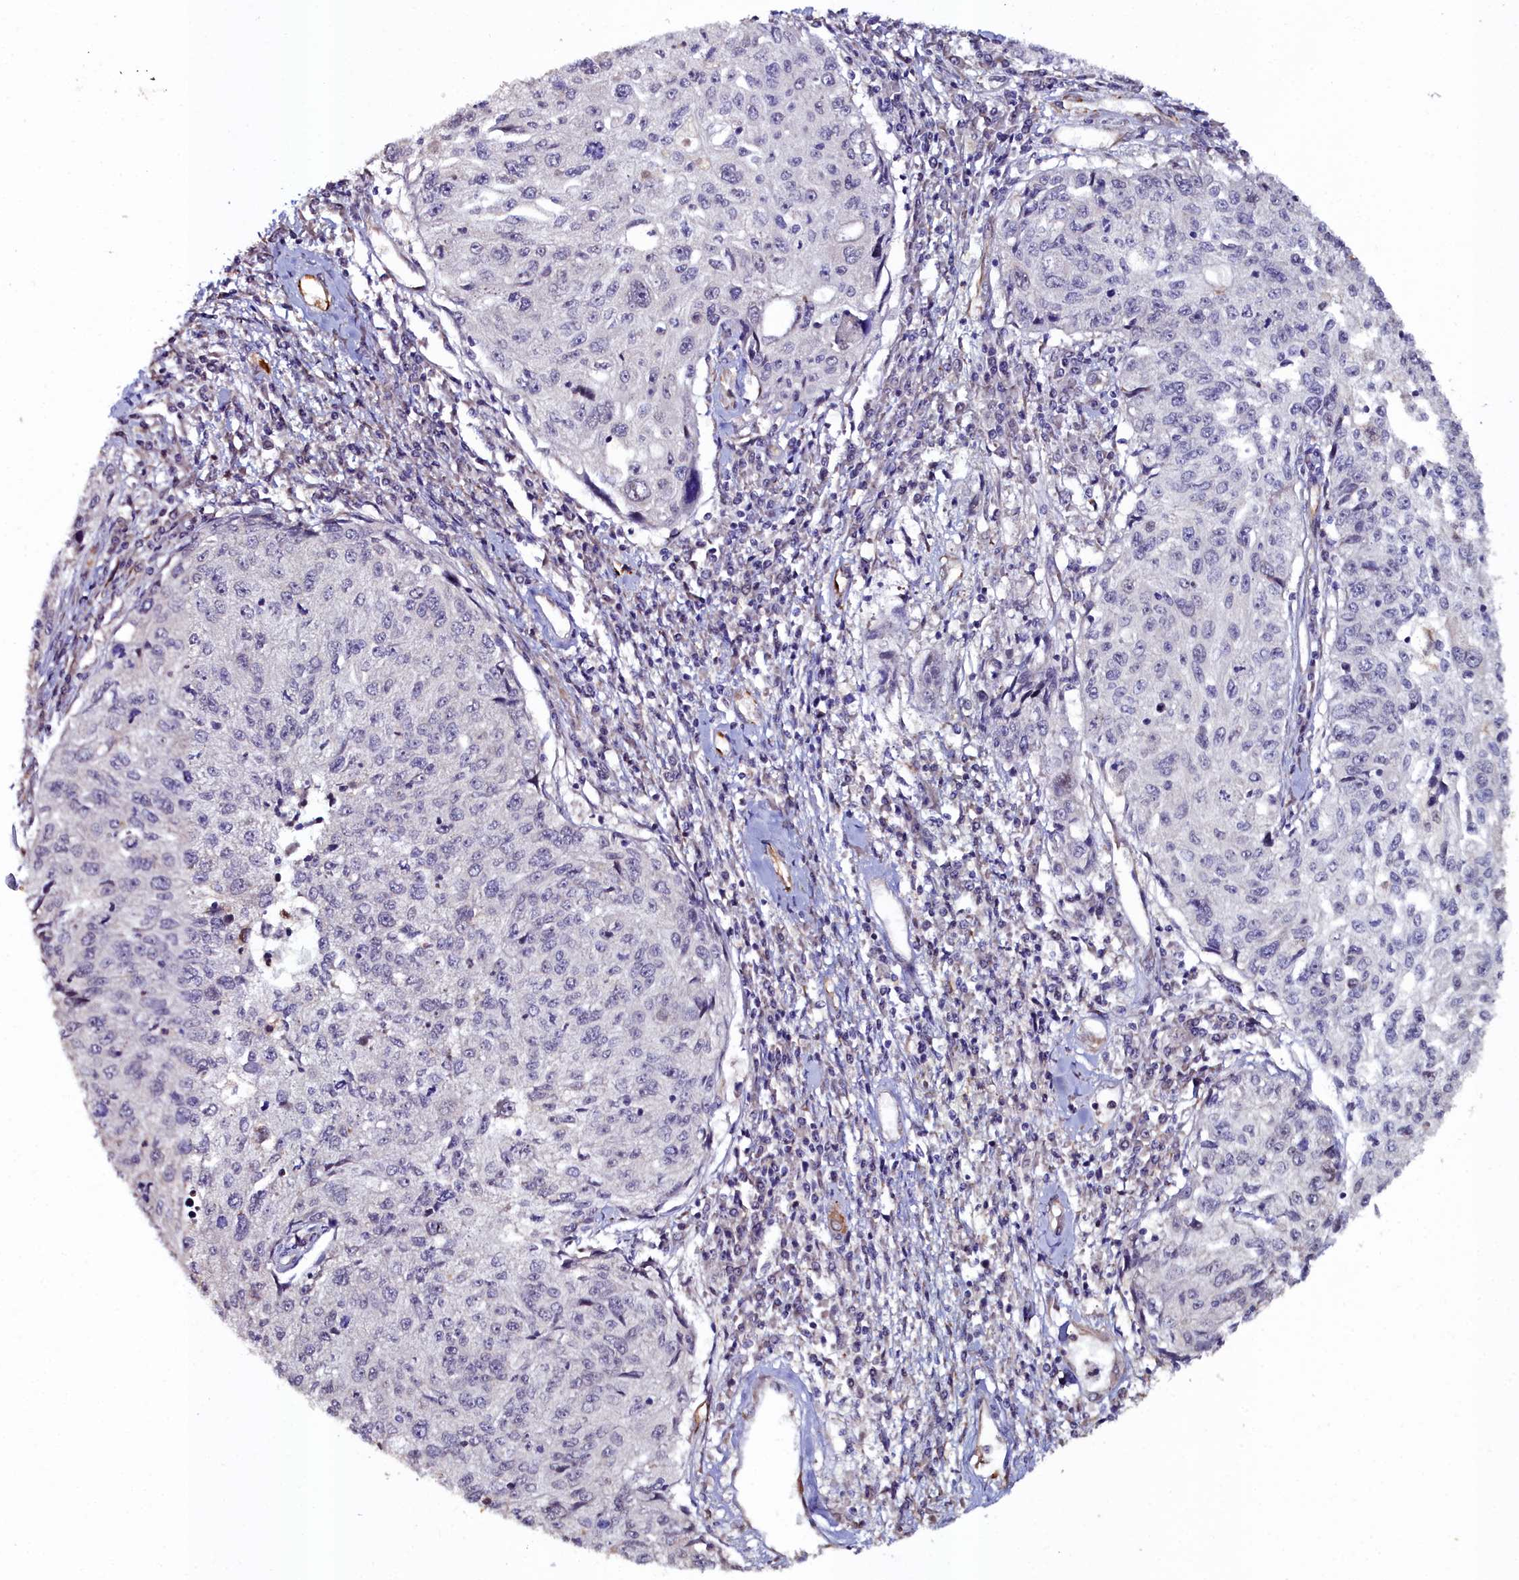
{"staining": {"intensity": "negative", "quantity": "none", "location": "none"}, "tissue": "cervical cancer", "cell_type": "Tumor cells", "image_type": "cancer", "snomed": [{"axis": "morphology", "description": "Squamous cell carcinoma, NOS"}, {"axis": "topography", "description": "Cervix"}], "caption": "IHC of cervical squamous cell carcinoma demonstrates no expression in tumor cells.", "gene": "C4orf19", "patient": {"sex": "female", "age": 57}}